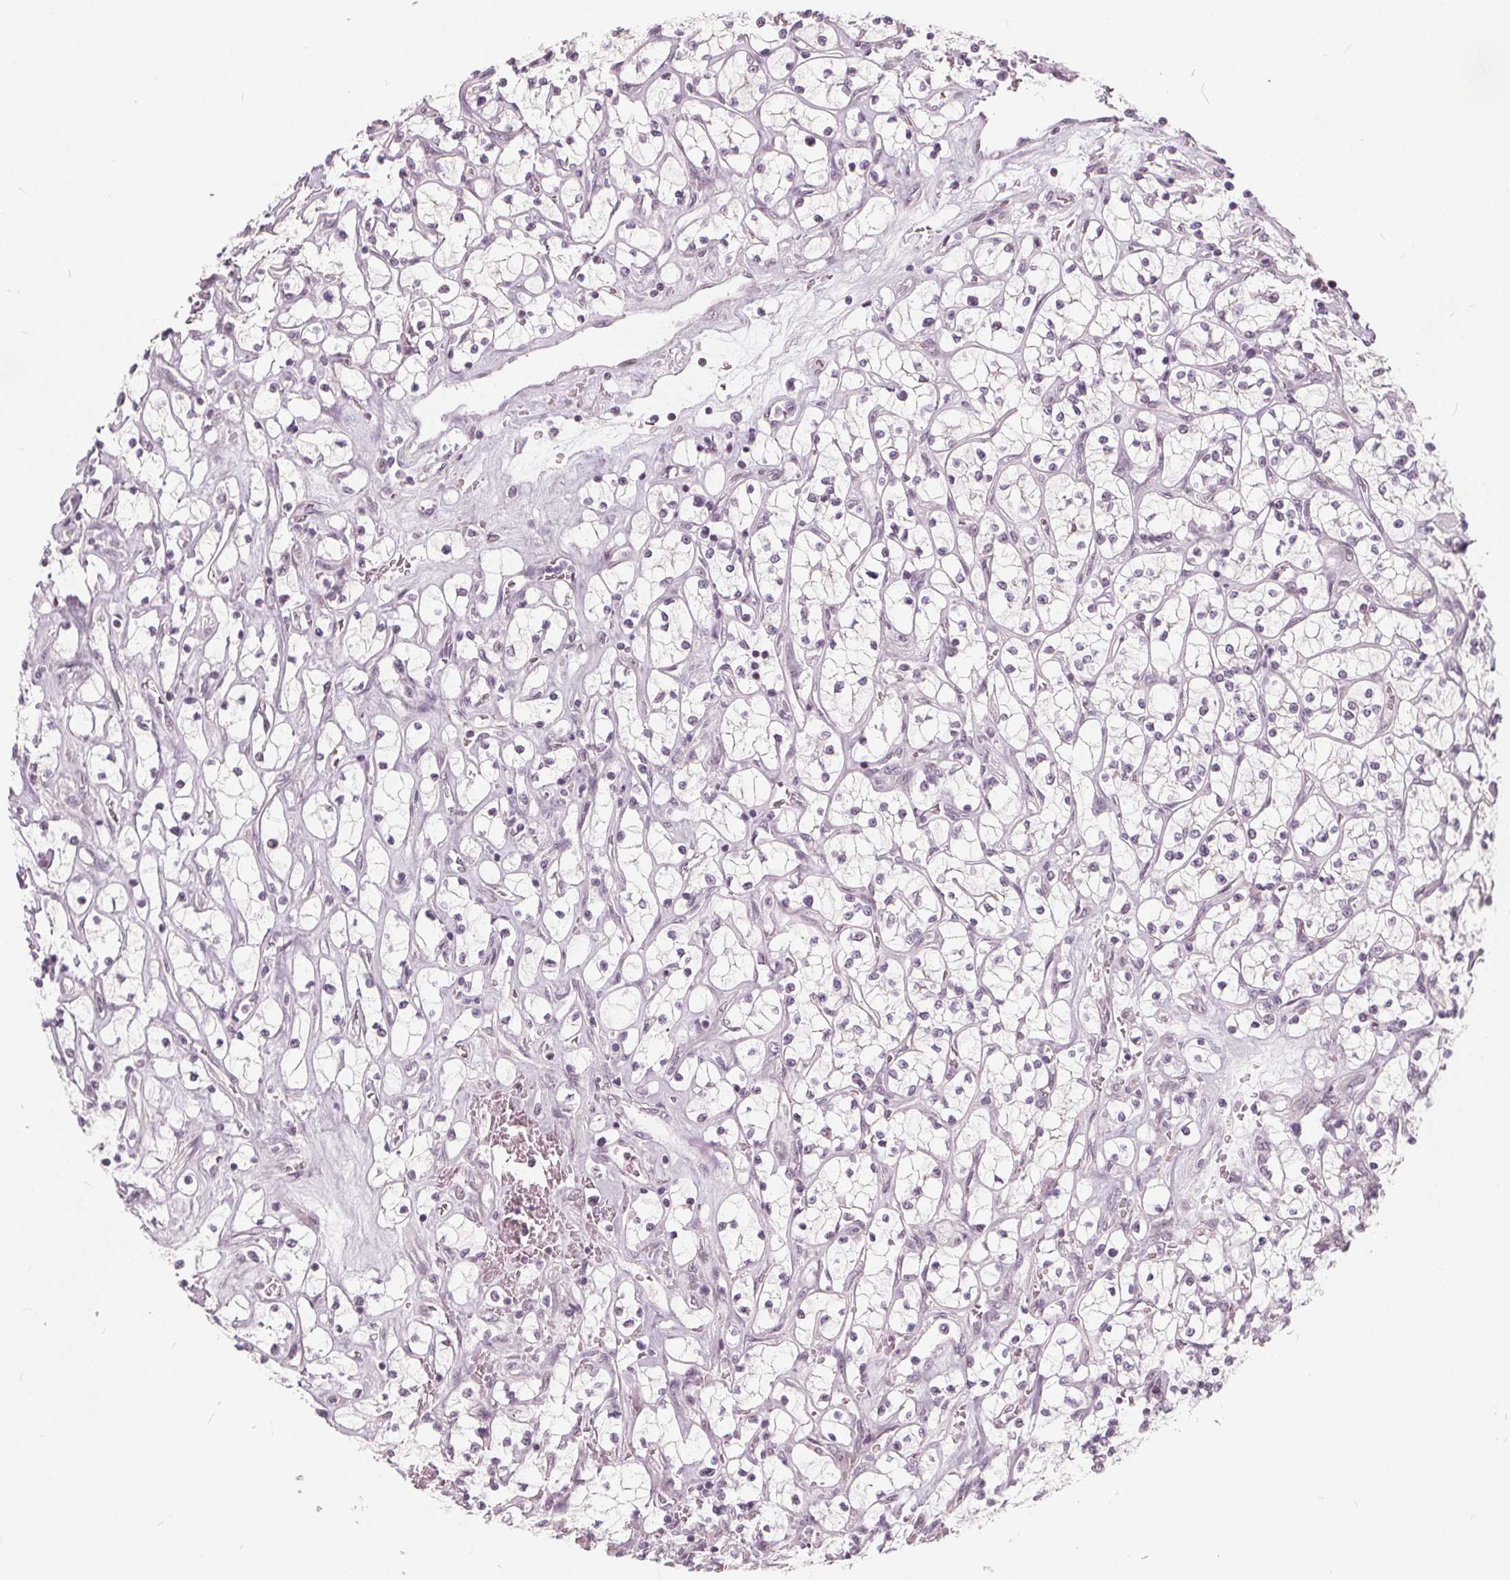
{"staining": {"intensity": "negative", "quantity": "none", "location": "none"}, "tissue": "renal cancer", "cell_type": "Tumor cells", "image_type": "cancer", "snomed": [{"axis": "morphology", "description": "Adenocarcinoma, NOS"}, {"axis": "topography", "description": "Kidney"}], "caption": "Histopathology image shows no significant protein positivity in tumor cells of renal cancer (adenocarcinoma).", "gene": "NUP210L", "patient": {"sex": "female", "age": 64}}